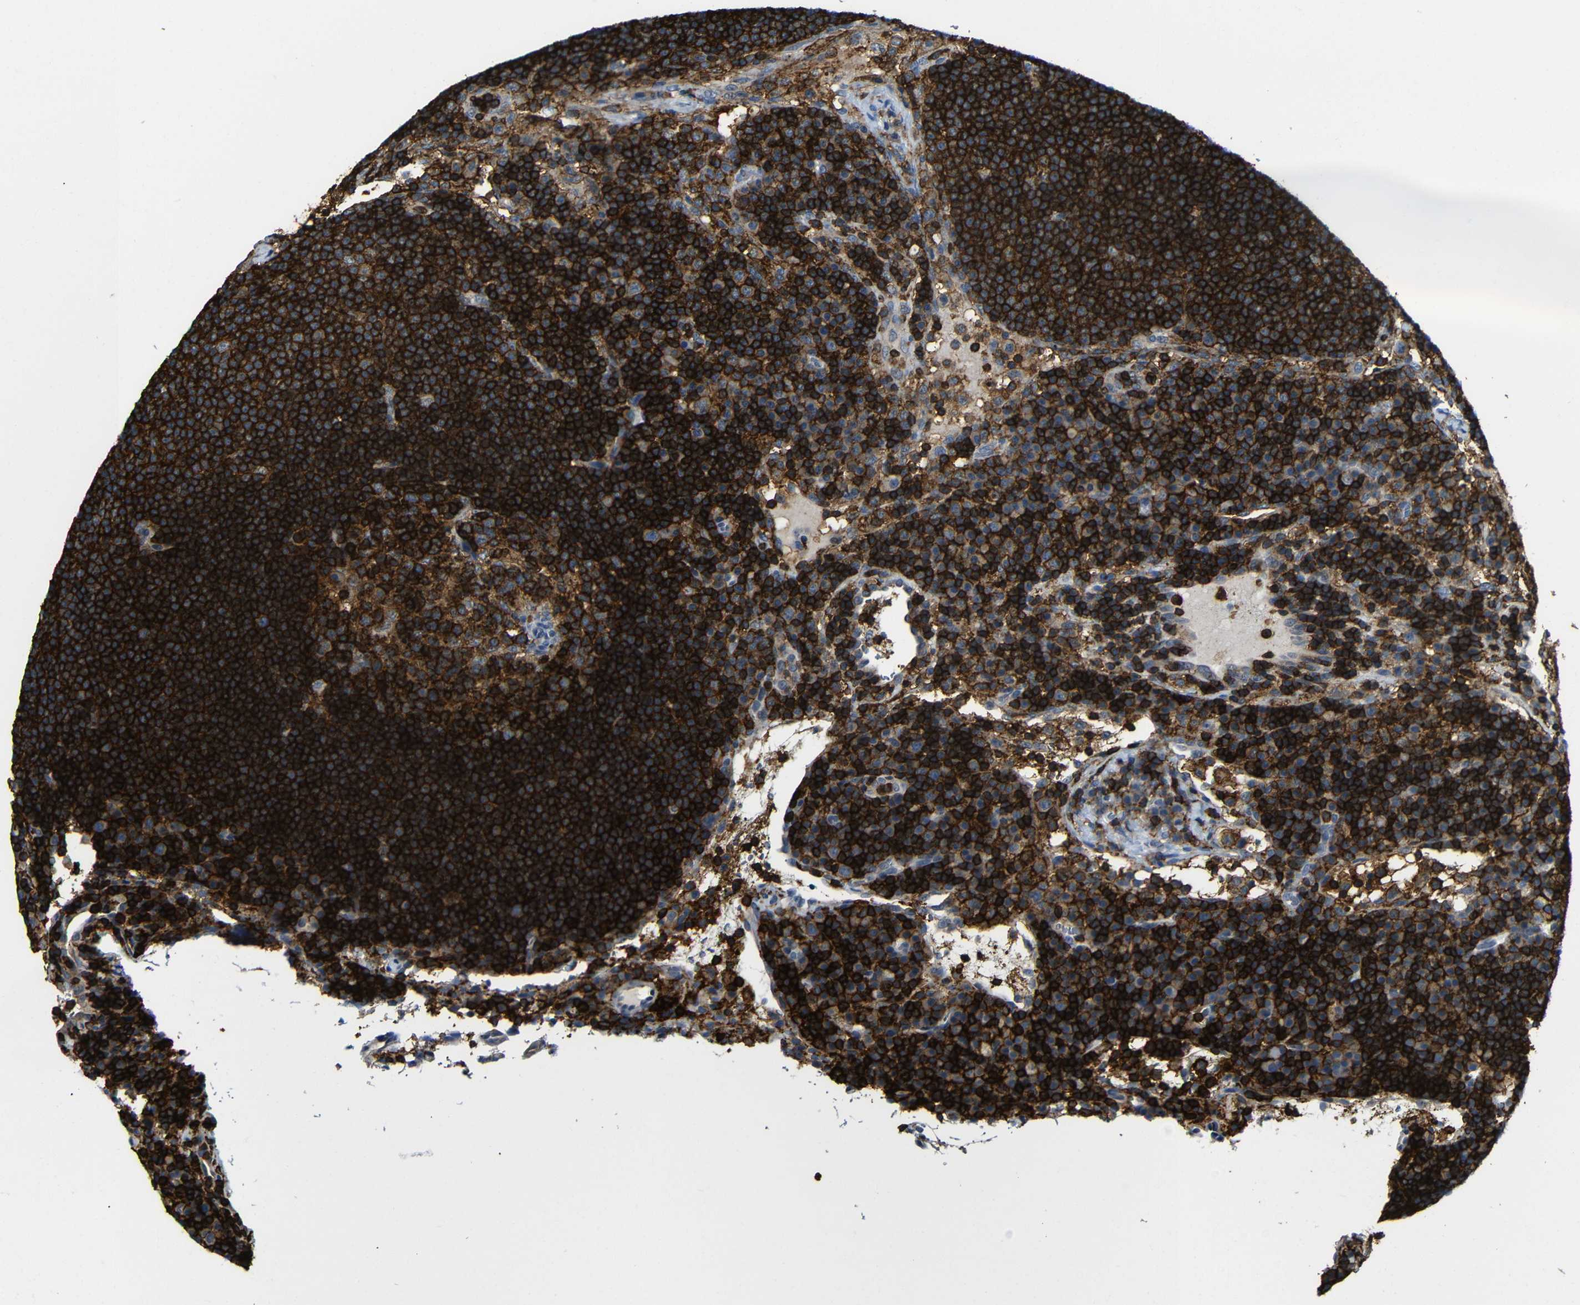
{"staining": {"intensity": "strong", "quantity": ">75%", "location": "cytoplasmic/membranous"}, "tissue": "lymph node", "cell_type": "Germinal center cells", "image_type": "normal", "snomed": [{"axis": "morphology", "description": "Normal tissue, NOS"}, {"axis": "topography", "description": "Lymph node"}], "caption": "Brown immunohistochemical staining in benign human lymph node reveals strong cytoplasmic/membranous expression in about >75% of germinal center cells. Nuclei are stained in blue.", "gene": "P2RY12", "patient": {"sex": "female", "age": 53}}